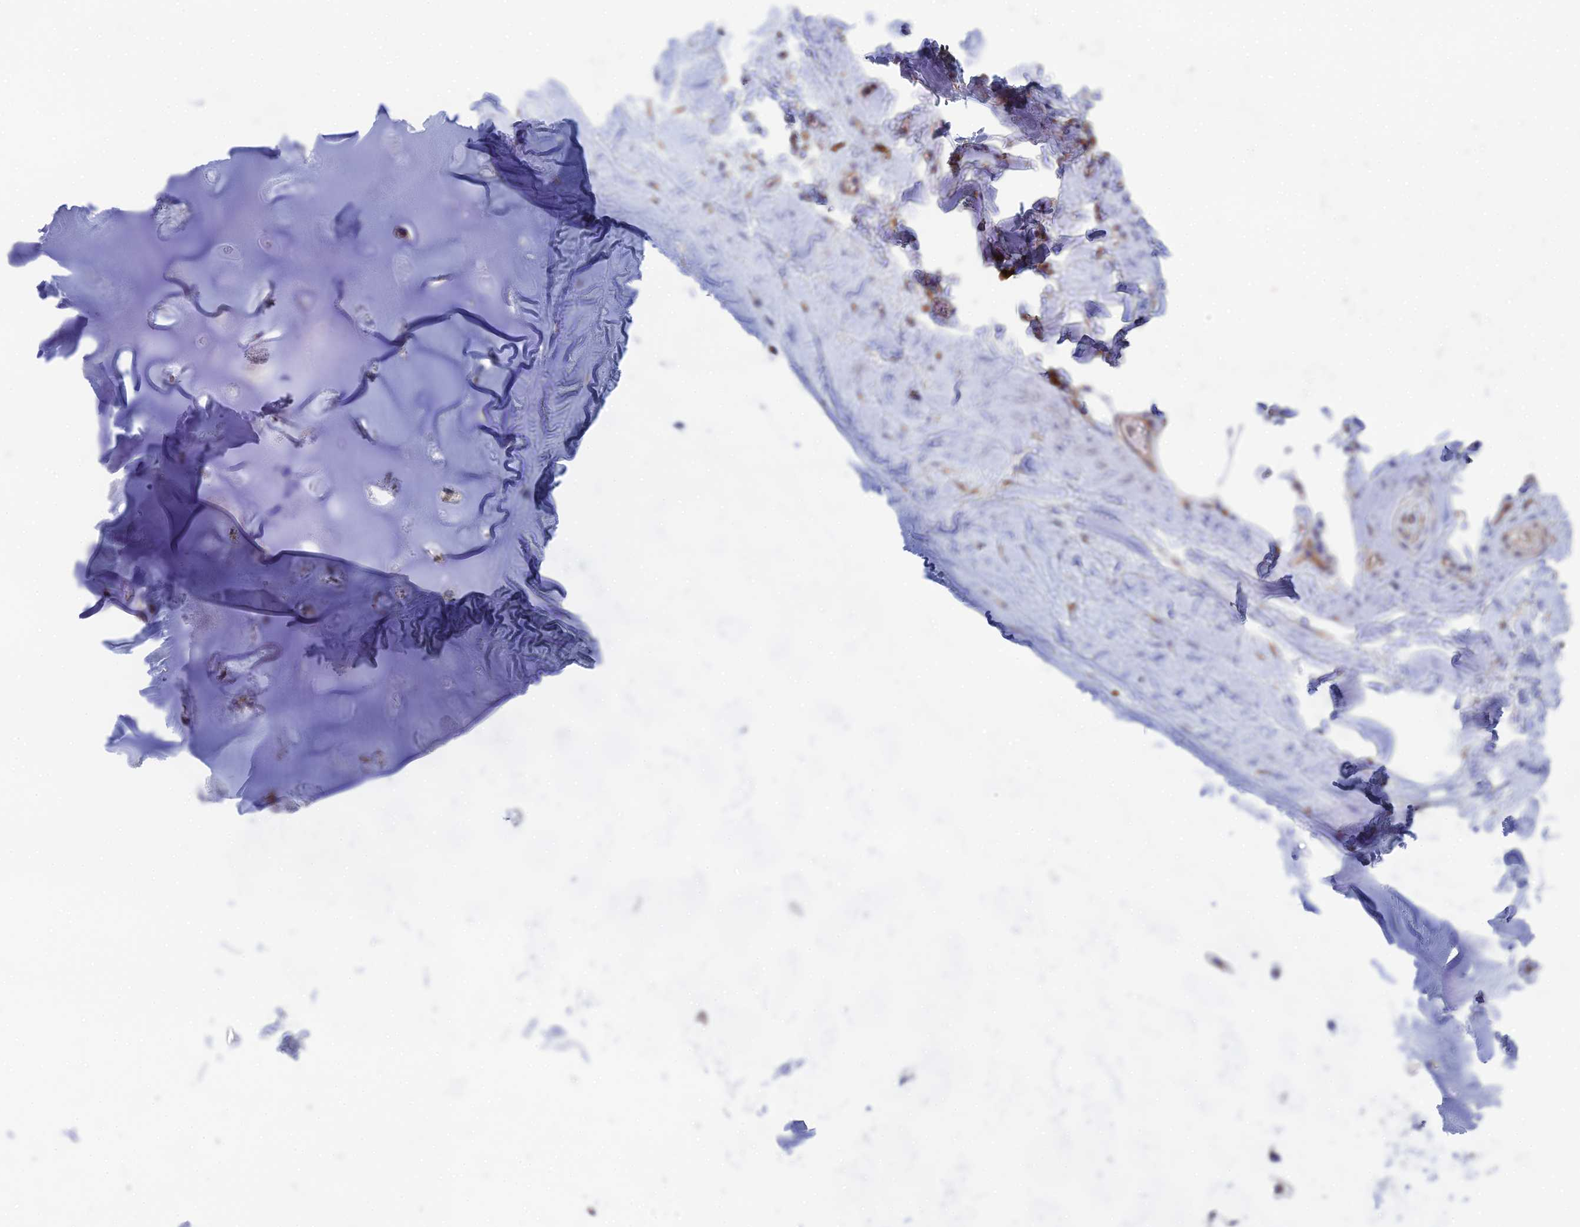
{"staining": {"intensity": "moderate", "quantity": "25%-75%", "location": "nuclear"}, "tissue": "adipose tissue", "cell_type": "Adipocytes", "image_type": "normal", "snomed": [{"axis": "morphology", "description": "Normal tissue, NOS"}, {"axis": "topography", "description": "Lymph node"}, {"axis": "topography", "description": "Cartilage tissue"}, {"axis": "topography", "description": "Bronchus"}], "caption": "Immunohistochemistry of unremarkable adipose tissue displays medium levels of moderate nuclear positivity in about 25%-75% of adipocytes. (IHC, brightfield microscopy, high magnification).", "gene": "CLCN3", "patient": {"sex": "male", "age": 63}}